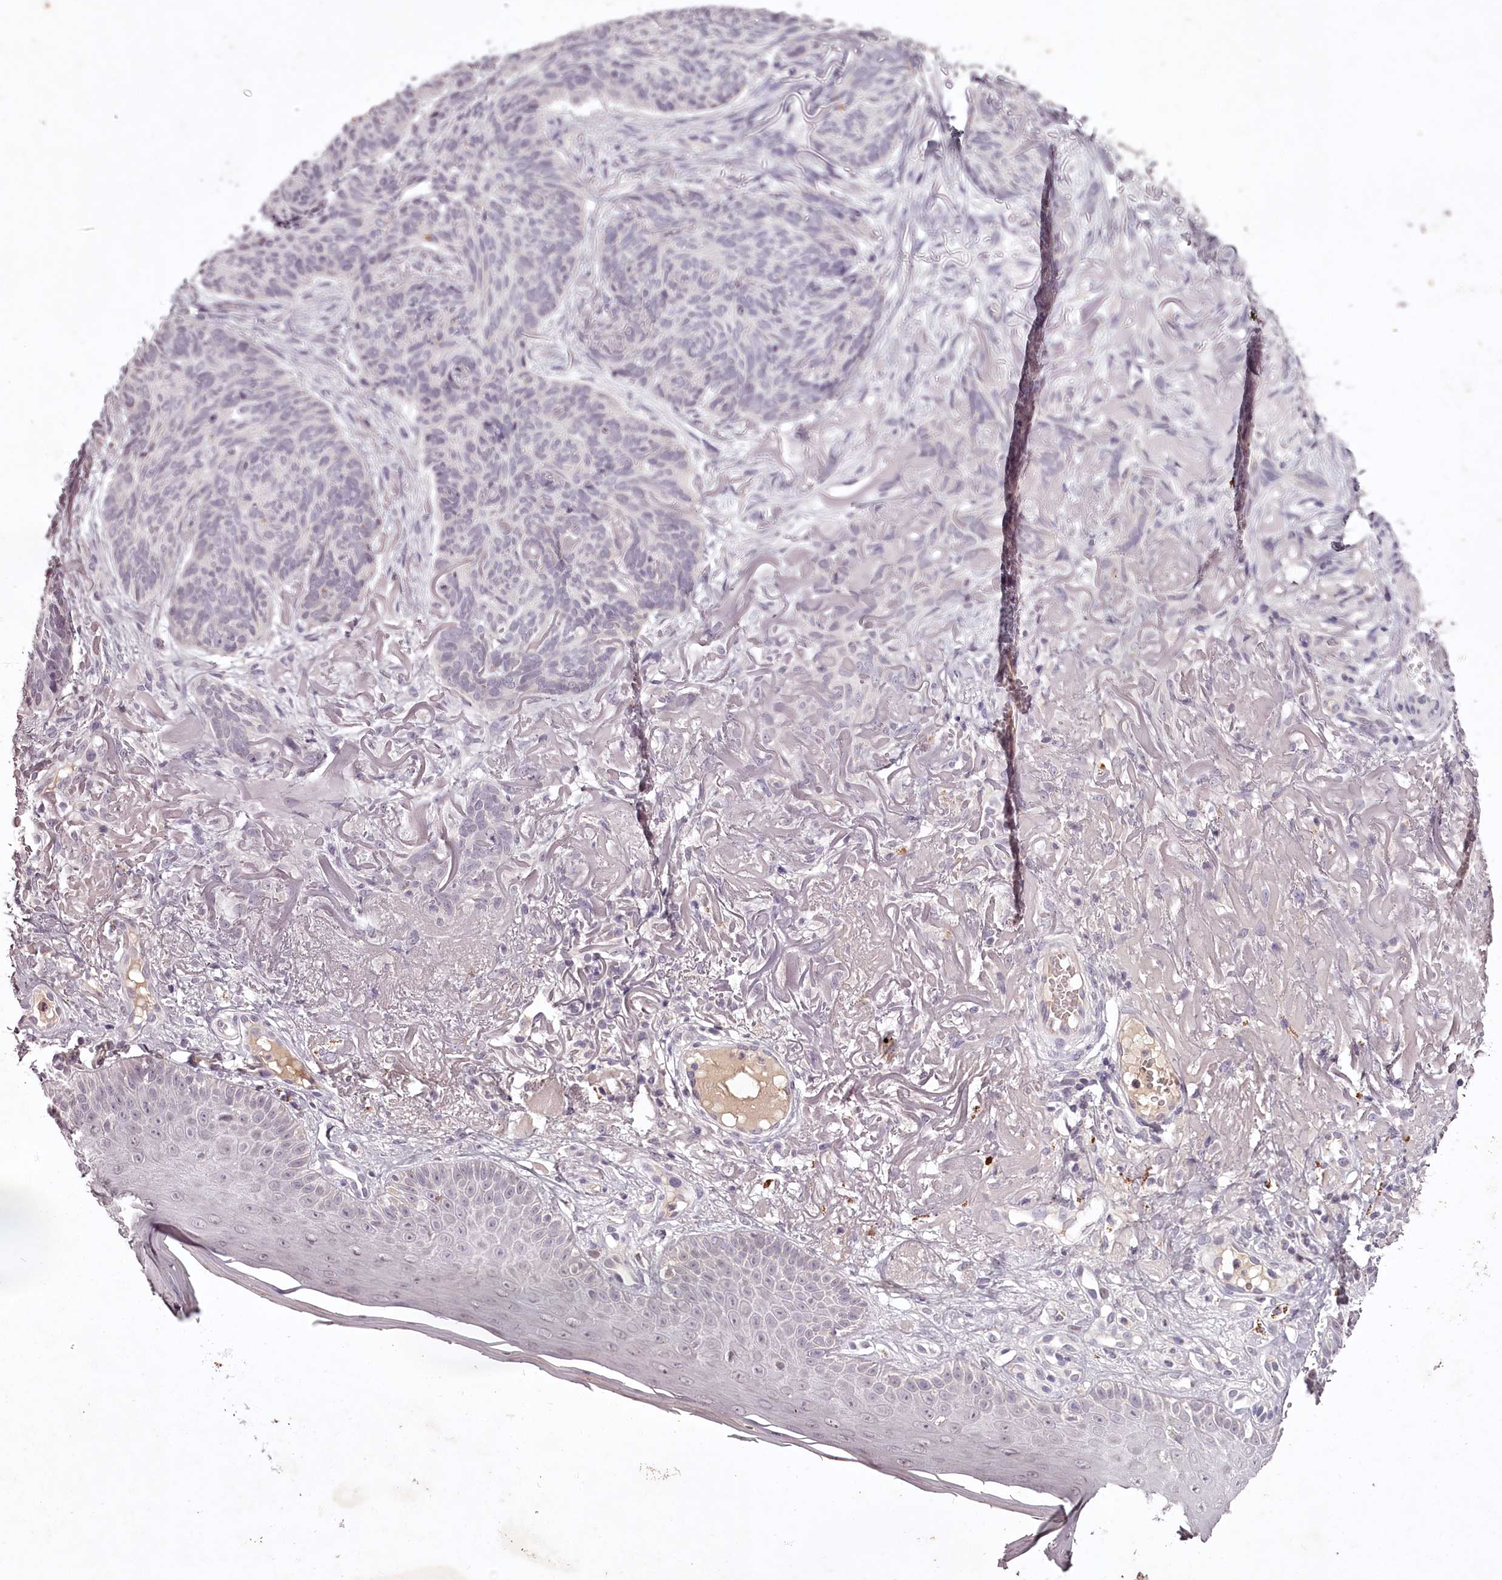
{"staining": {"intensity": "negative", "quantity": "none", "location": "none"}, "tissue": "skin cancer", "cell_type": "Tumor cells", "image_type": "cancer", "snomed": [{"axis": "morphology", "description": "Normal tissue, NOS"}, {"axis": "morphology", "description": "Basal cell carcinoma"}, {"axis": "topography", "description": "Skin"}], "caption": "There is no significant expression in tumor cells of basal cell carcinoma (skin).", "gene": "RBMXL2", "patient": {"sex": "male", "age": 66}}